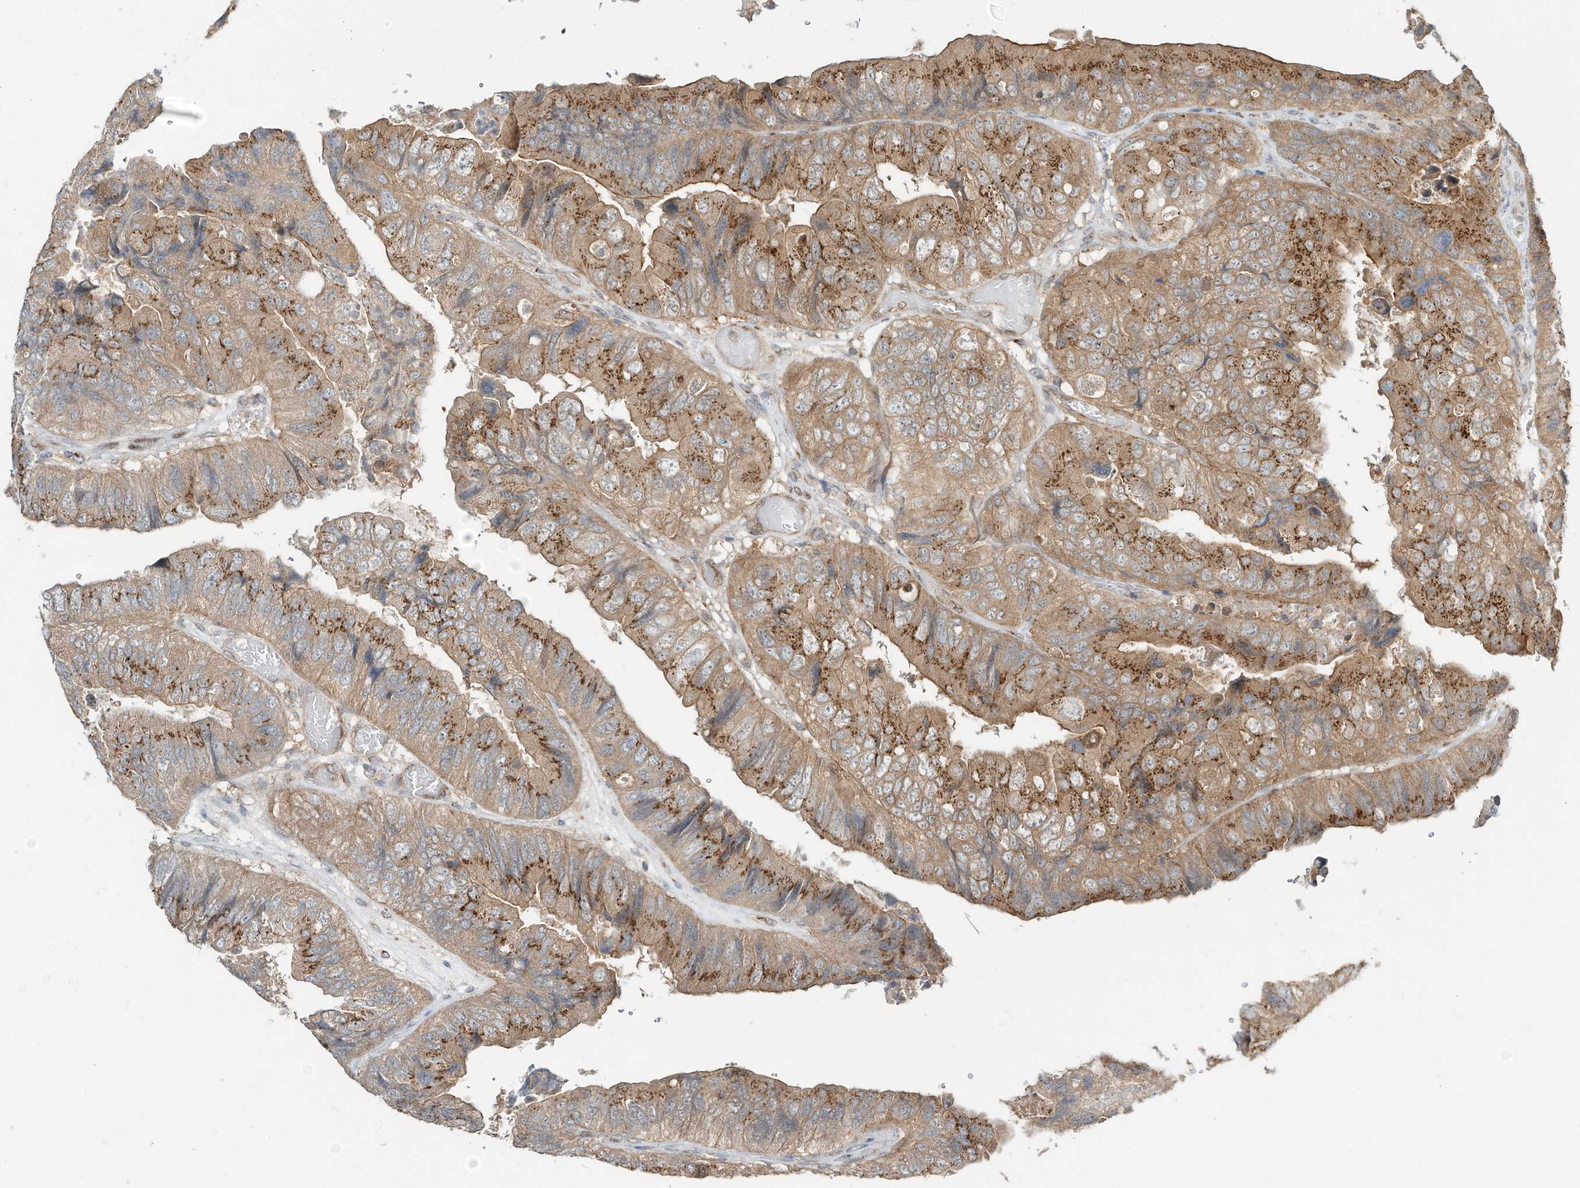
{"staining": {"intensity": "moderate", "quantity": ">75%", "location": "cytoplasmic/membranous"}, "tissue": "colorectal cancer", "cell_type": "Tumor cells", "image_type": "cancer", "snomed": [{"axis": "morphology", "description": "Adenocarcinoma, NOS"}, {"axis": "topography", "description": "Rectum"}], "caption": "Tumor cells reveal medium levels of moderate cytoplasmic/membranous positivity in about >75% of cells in human colorectal cancer.", "gene": "CUX1", "patient": {"sex": "male", "age": 63}}